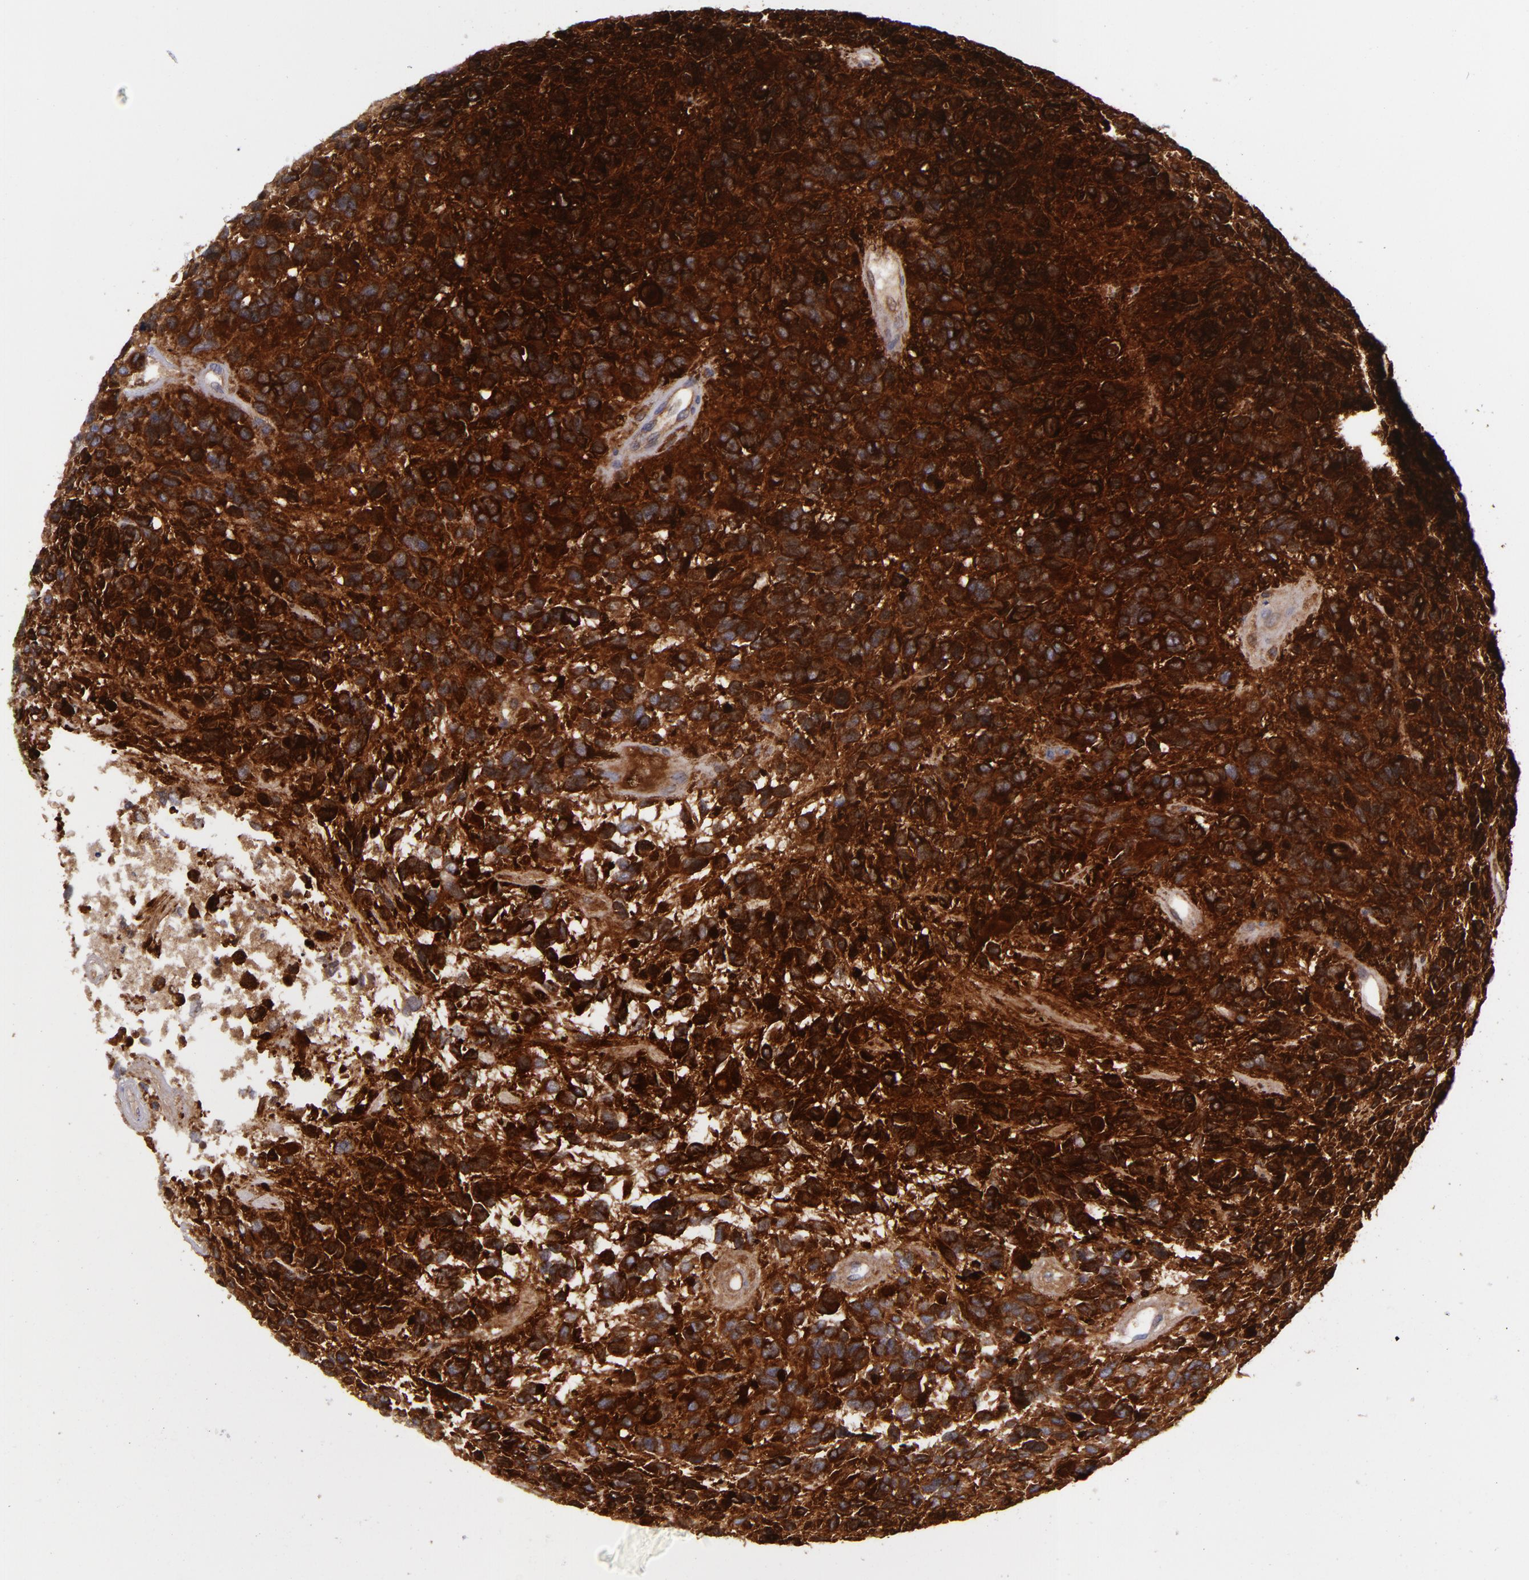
{"staining": {"intensity": "strong", "quantity": "25%-75%", "location": "cytoplasmic/membranous"}, "tissue": "glioma", "cell_type": "Tumor cells", "image_type": "cancer", "snomed": [{"axis": "morphology", "description": "Glioma, malignant, High grade"}, {"axis": "topography", "description": "Brain"}], "caption": "A high amount of strong cytoplasmic/membranous positivity is present in about 25%-75% of tumor cells in malignant glioma (high-grade) tissue.", "gene": "MMP10", "patient": {"sex": "male", "age": 77}}